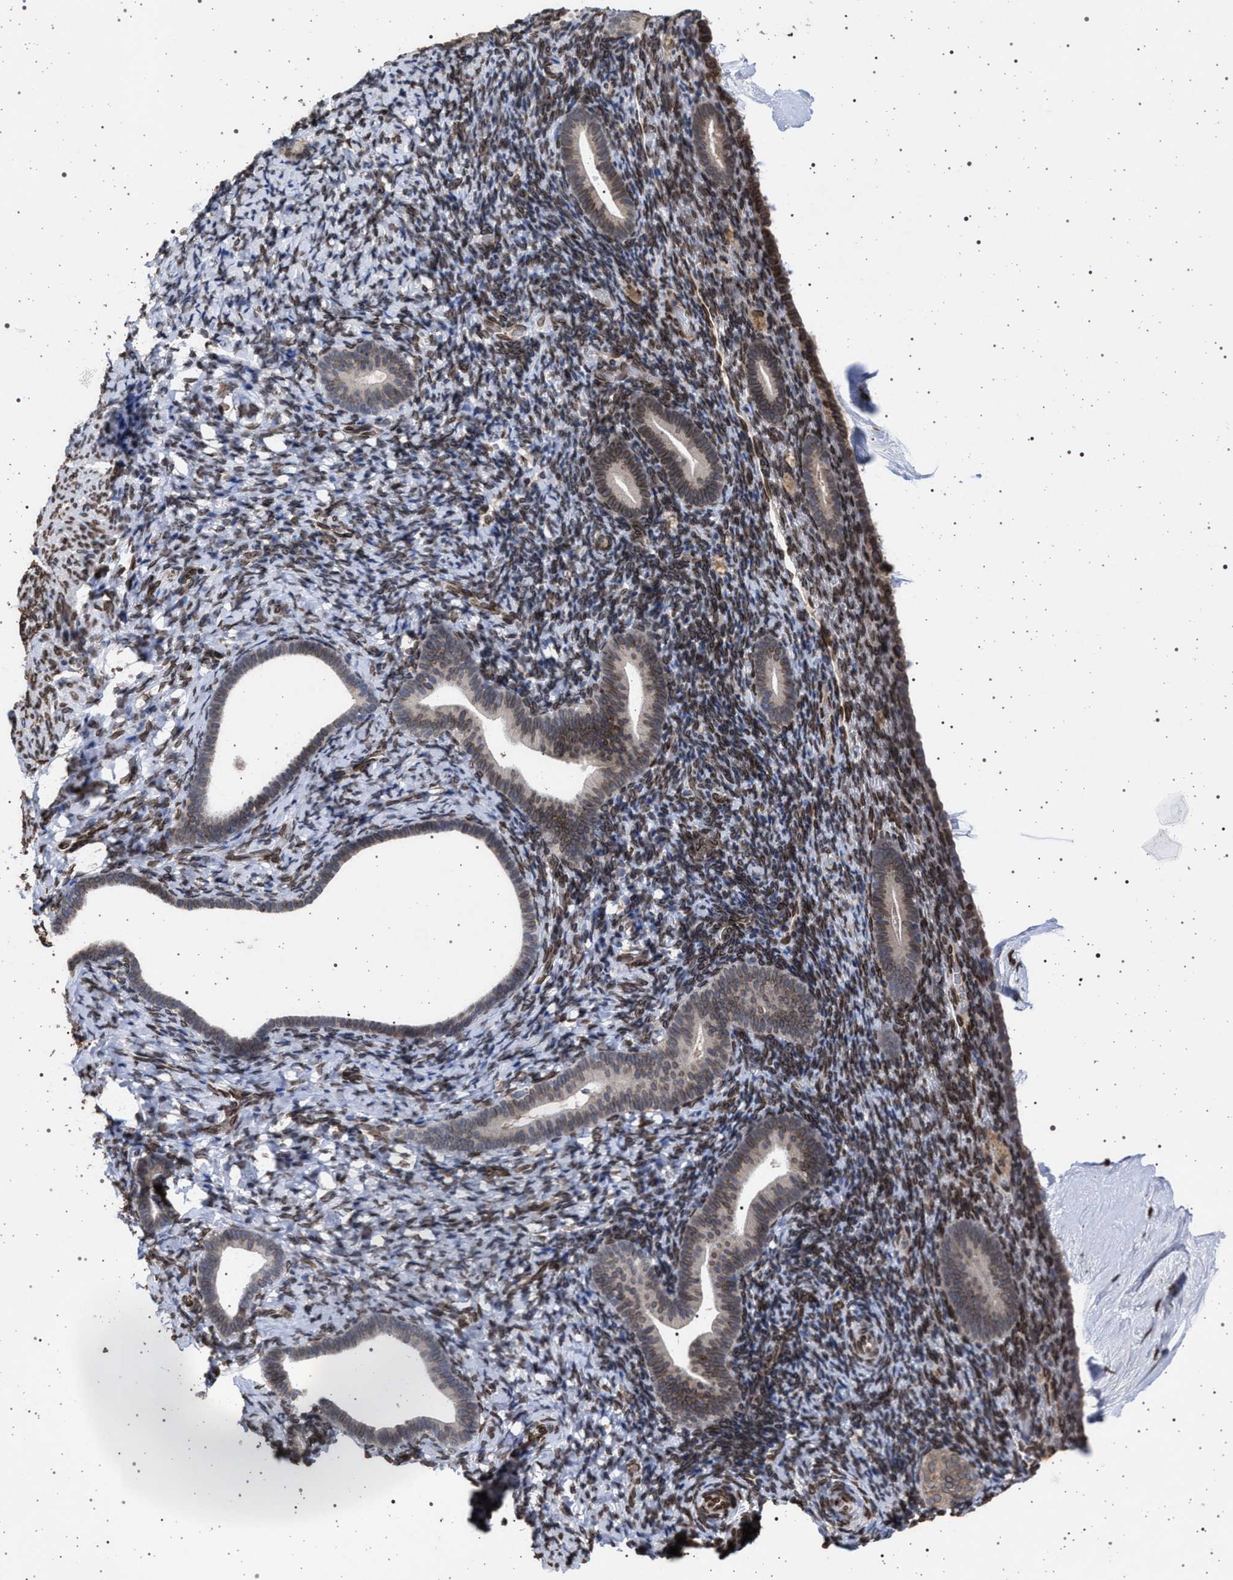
{"staining": {"intensity": "moderate", "quantity": "25%-75%", "location": "cytoplasmic/membranous,nuclear"}, "tissue": "endometrium", "cell_type": "Cells in endometrial stroma", "image_type": "normal", "snomed": [{"axis": "morphology", "description": "Normal tissue, NOS"}, {"axis": "topography", "description": "Endometrium"}], "caption": "Immunohistochemistry (DAB) staining of normal human endometrium reveals moderate cytoplasmic/membranous,nuclear protein positivity in approximately 25%-75% of cells in endometrial stroma.", "gene": "ING2", "patient": {"sex": "female", "age": 51}}